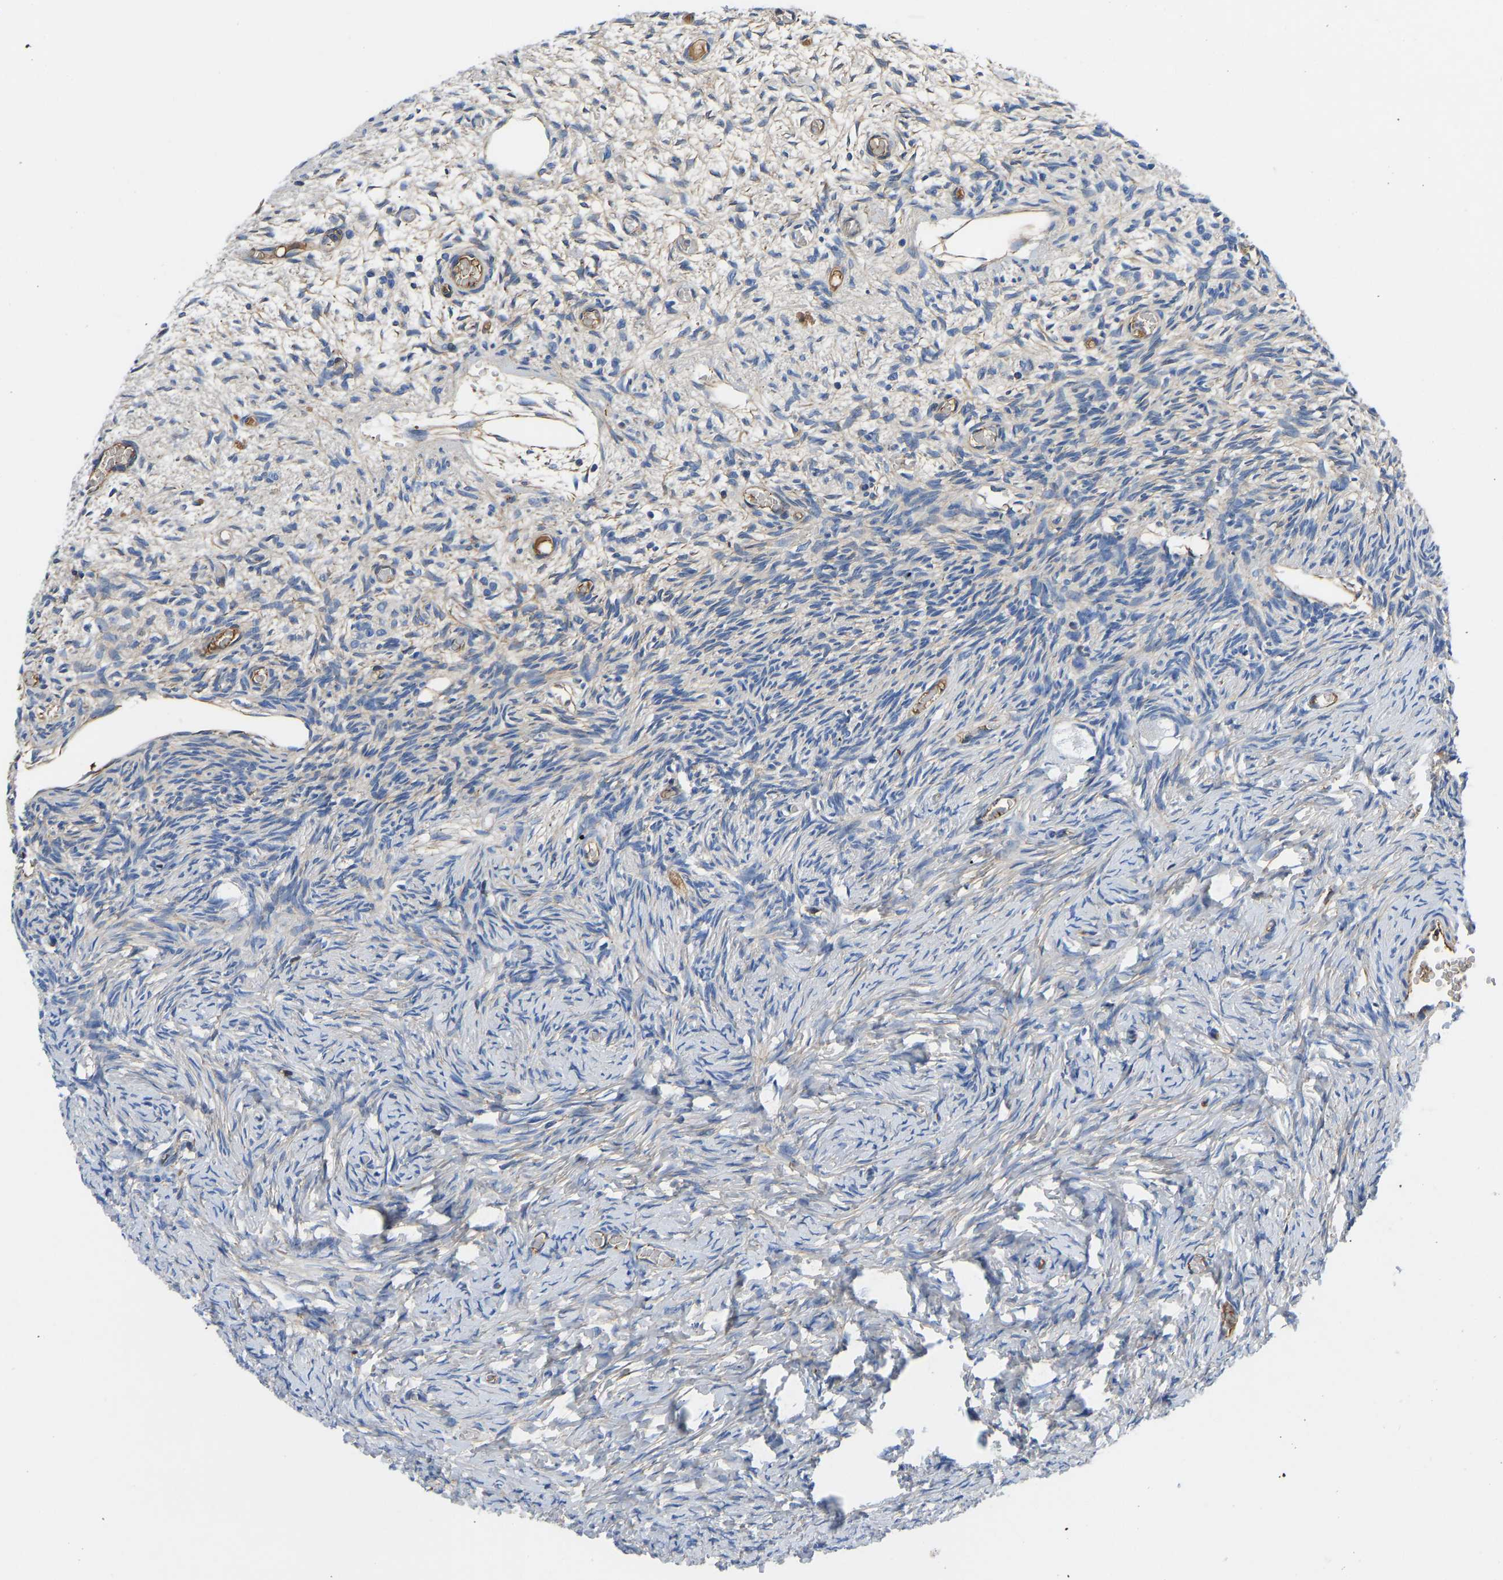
{"staining": {"intensity": "negative", "quantity": "none", "location": "none"}, "tissue": "ovary", "cell_type": "Follicle cells", "image_type": "normal", "snomed": [{"axis": "morphology", "description": "Normal tissue, NOS"}, {"axis": "topography", "description": "Ovary"}], "caption": "An IHC photomicrograph of benign ovary is shown. There is no staining in follicle cells of ovary. Brightfield microscopy of immunohistochemistry (IHC) stained with DAB (3,3'-diaminobenzidine) (brown) and hematoxylin (blue), captured at high magnification.", "gene": "HSPG2", "patient": {"sex": "female", "age": 27}}